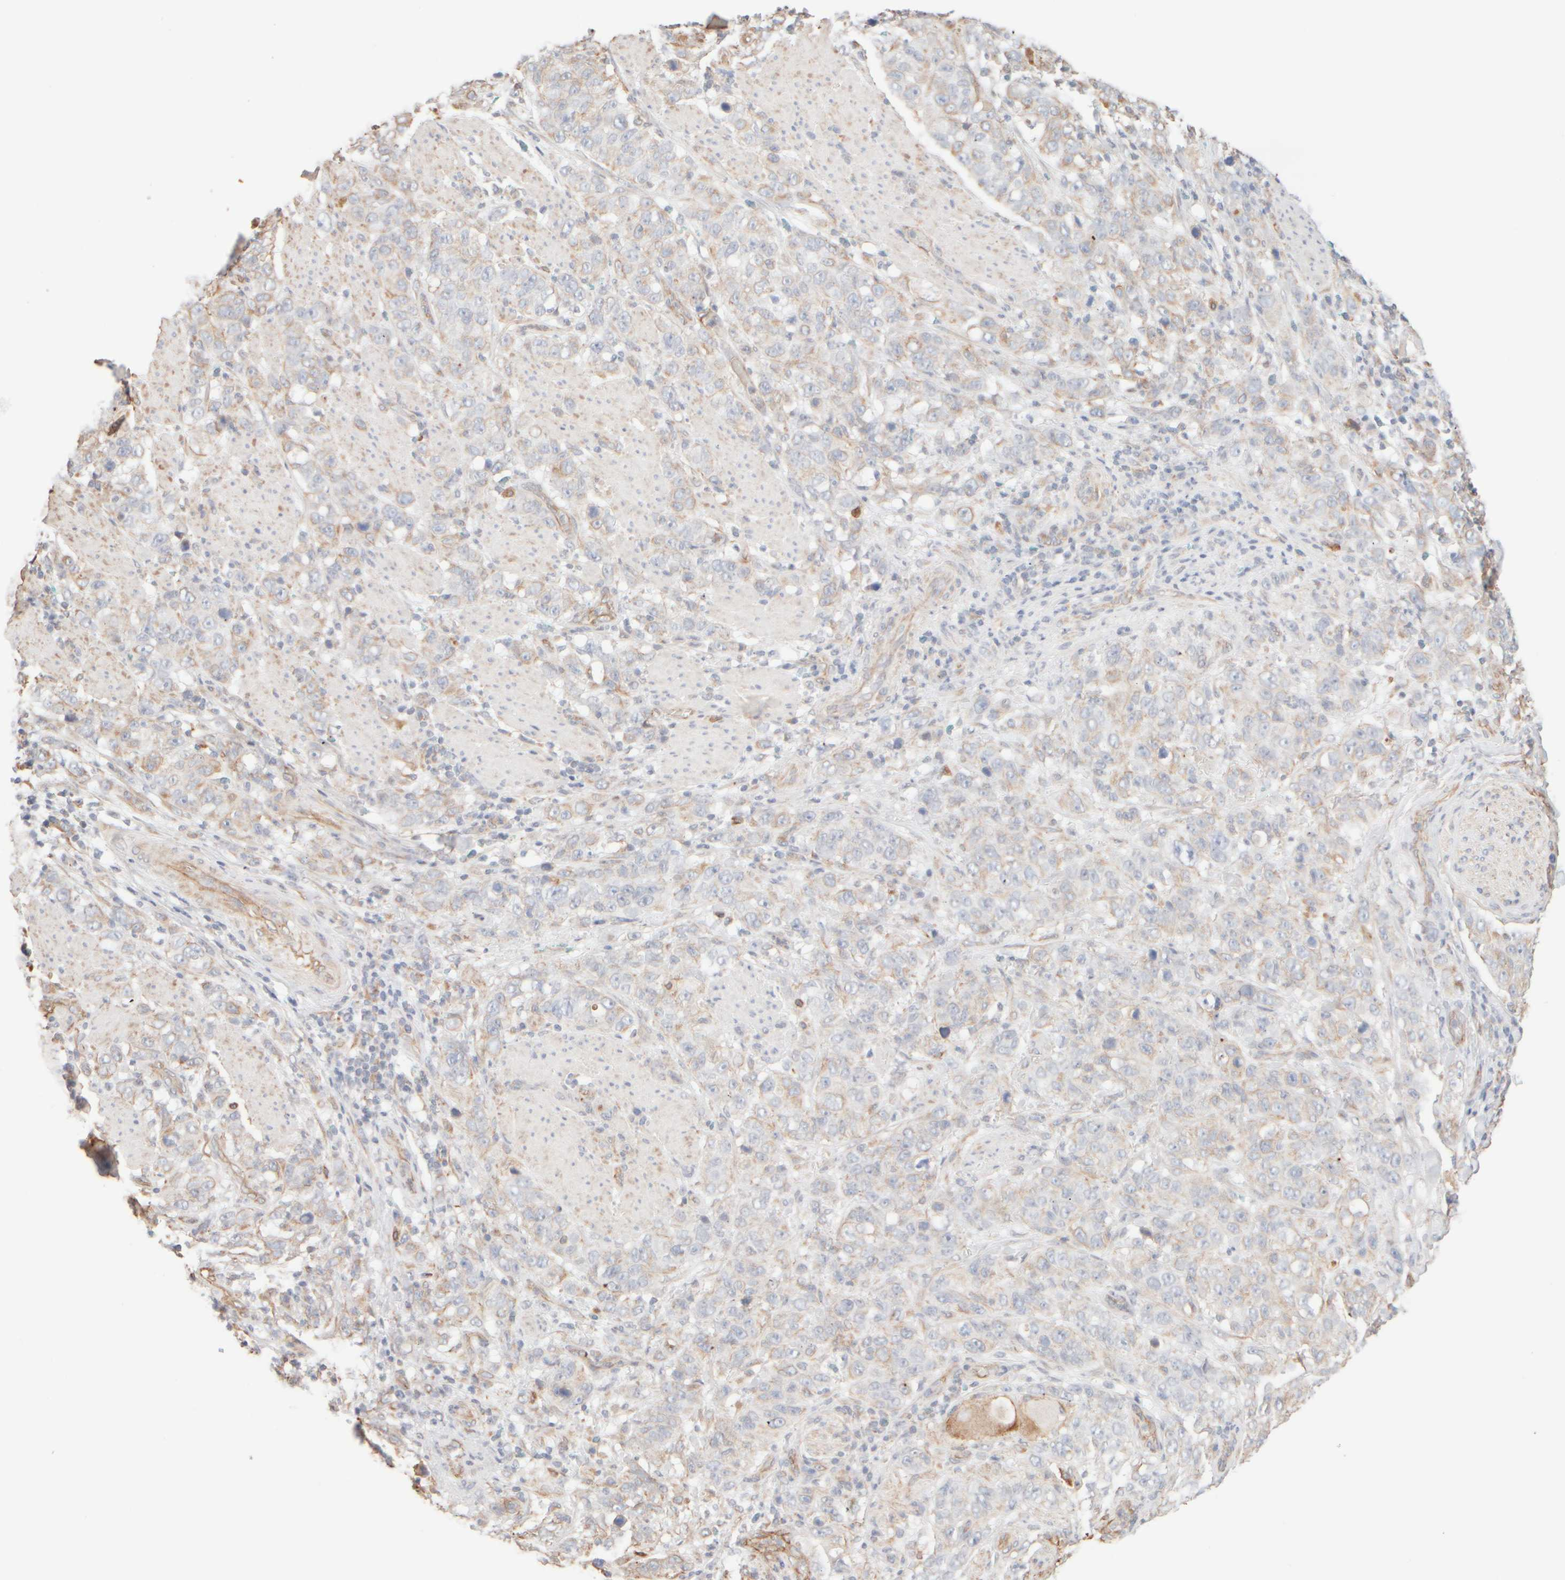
{"staining": {"intensity": "weak", "quantity": "<25%", "location": "cytoplasmic/membranous"}, "tissue": "stomach cancer", "cell_type": "Tumor cells", "image_type": "cancer", "snomed": [{"axis": "morphology", "description": "Adenocarcinoma, NOS"}, {"axis": "topography", "description": "Stomach"}], "caption": "Stomach cancer (adenocarcinoma) stained for a protein using immunohistochemistry shows no staining tumor cells.", "gene": "KRT15", "patient": {"sex": "male", "age": 48}}